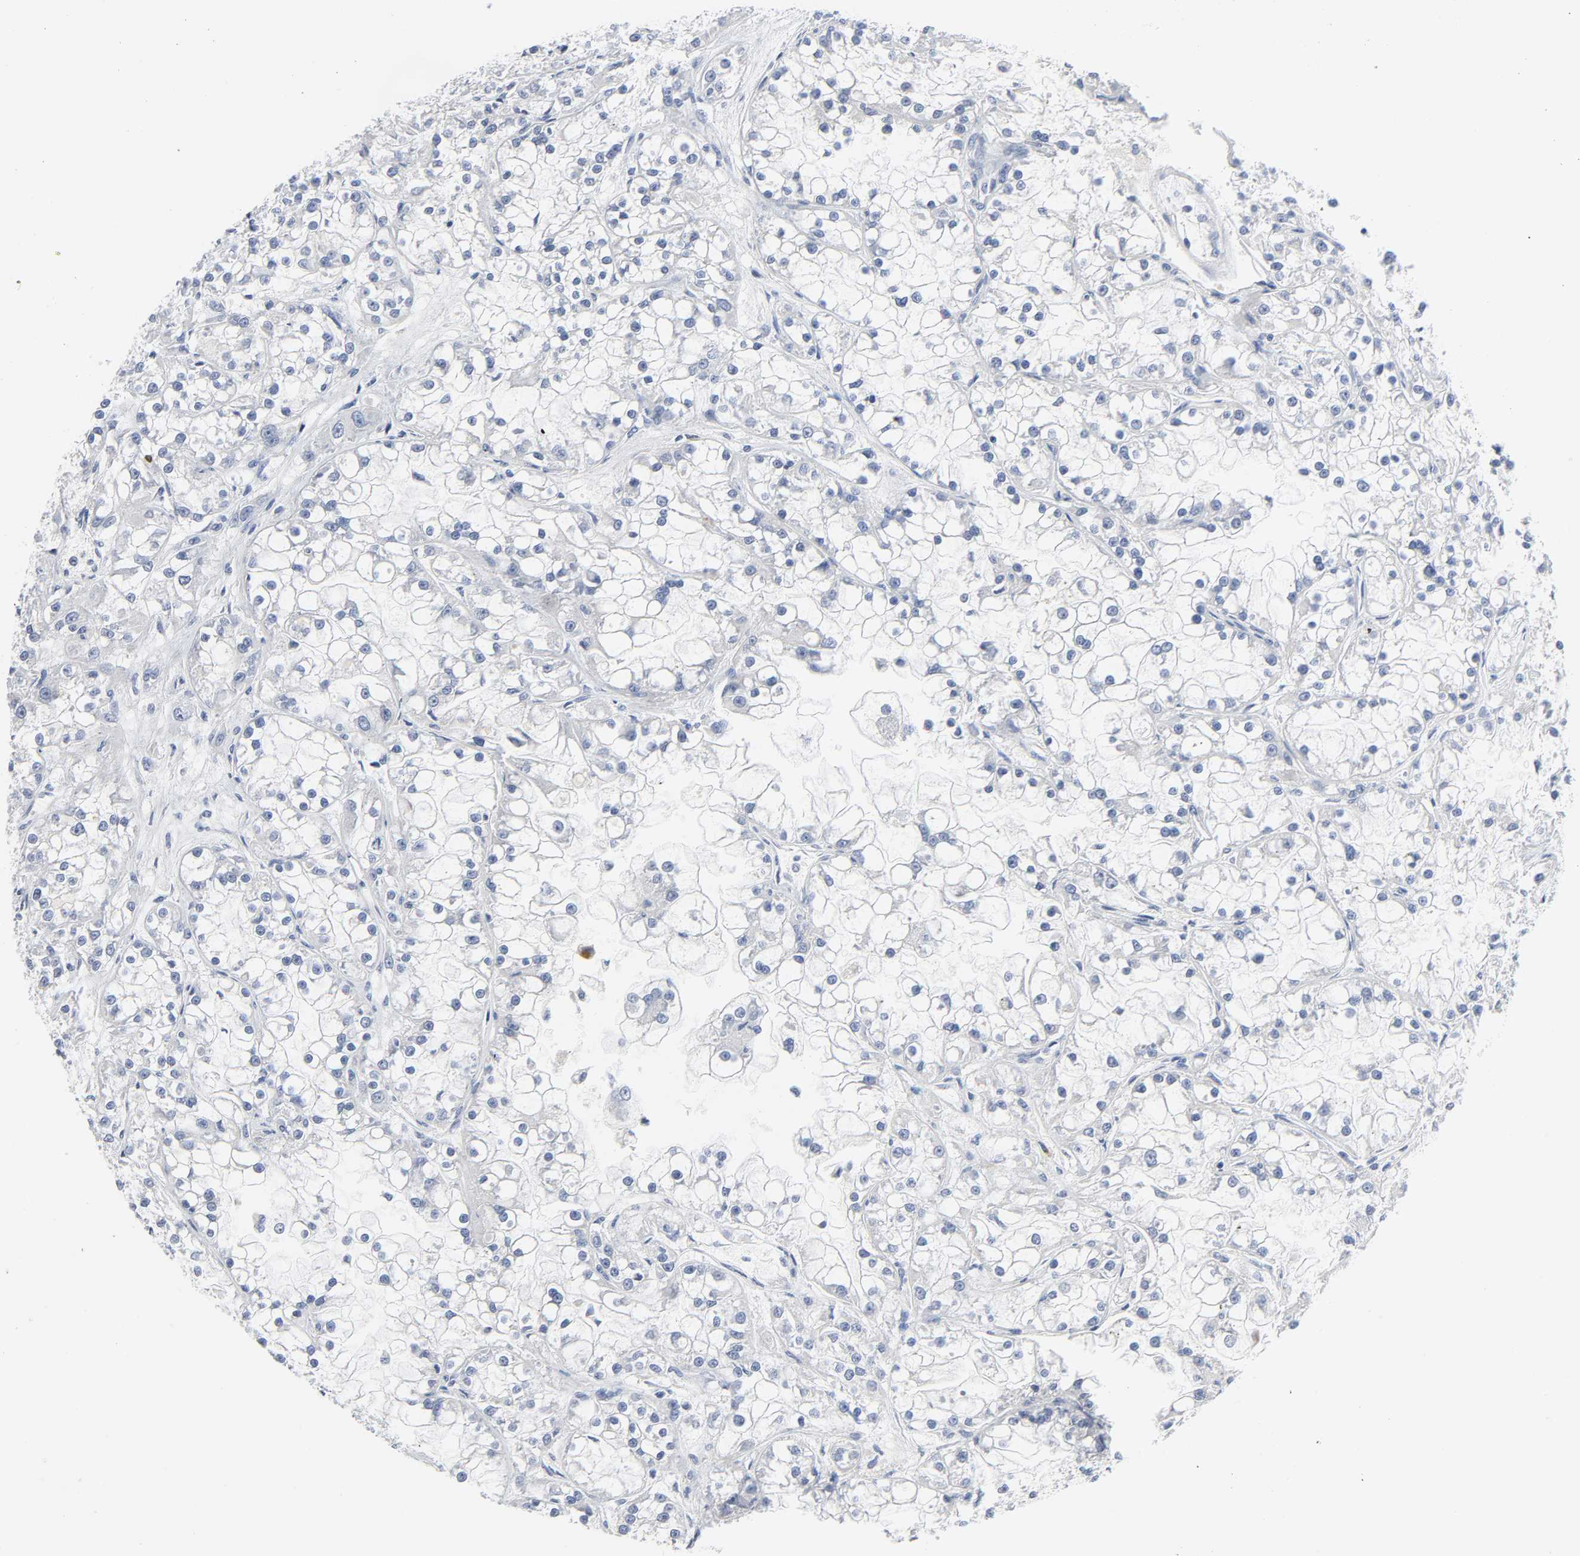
{"staining": {"intensity": "negative", "quantity": "none", "location": "none"}, "tissue": "renal cancer", "cell_type": "Tumor cells", "image_type": "cancer", "snomed": [{"axis": "morphology", "description": "Adenocarcinoma, NOS"}, {"axis": "topography", "description": "Kidney"}], "caption": "A micrograph of human renal cancer is negative for staining in tumor cells.", "gene": "WEE1", "patient": {"sex": "female", "age": 52}}